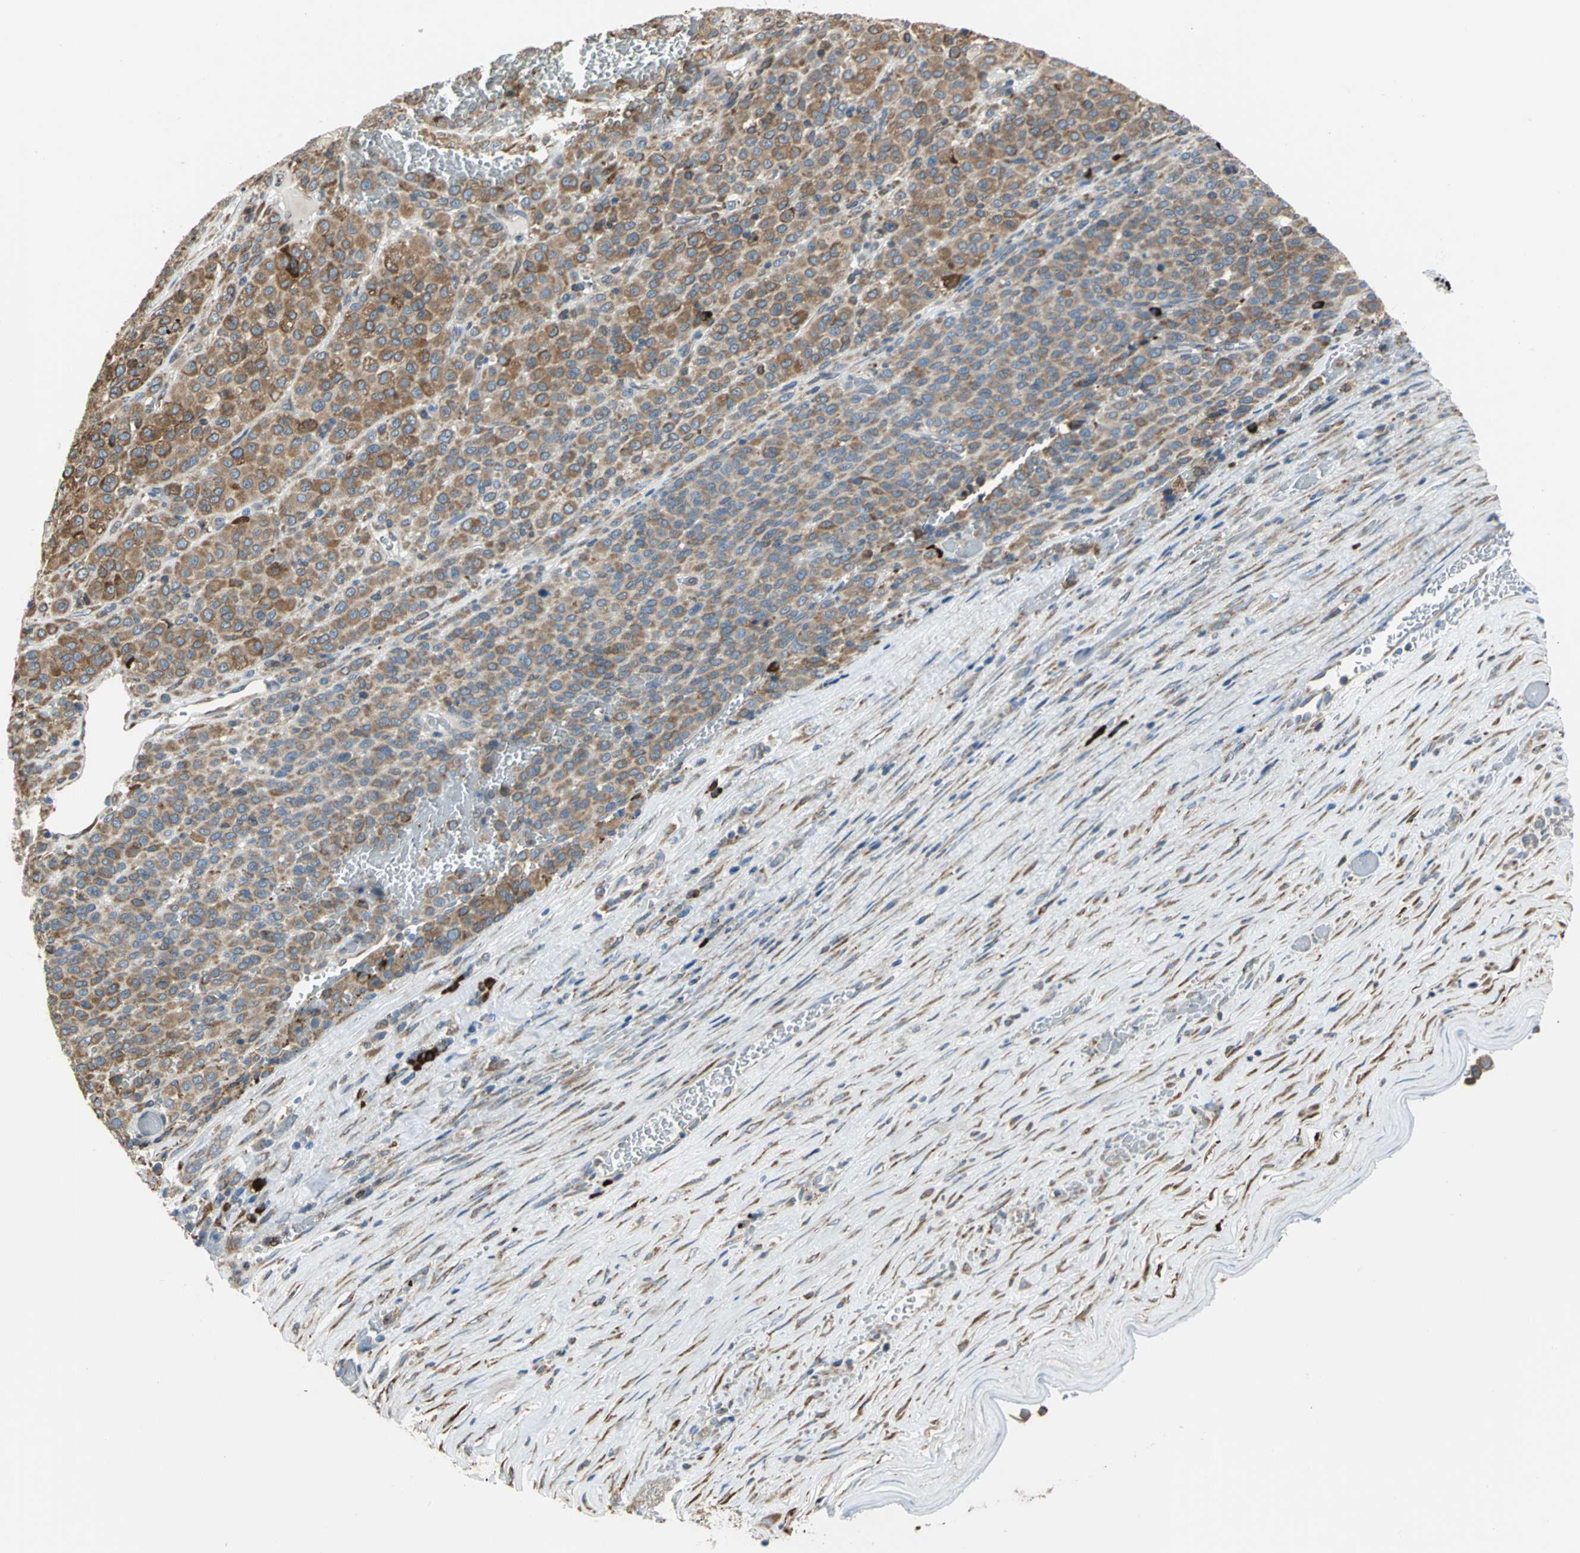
{"staining": {"intensity": "moderate", "quantity": ">75%", "location": "cytoplasmic/membranous"}, "tissue": "melanoma", "cell_type": "Tumor cells", "image_type": "cancer", "snomed": [{"axis": "morphology", "description": "Malignant melanoma, Metastatic site"}, {"axis": "topography", "description": "Pancreas"}], "caption": "Melanoma stained for a protein demonstrates moderate cytoplasmic/membranous positivity in tumor cells.", "gene": "SDF2L1", "patient": {"sex": "female", "age": 30}}